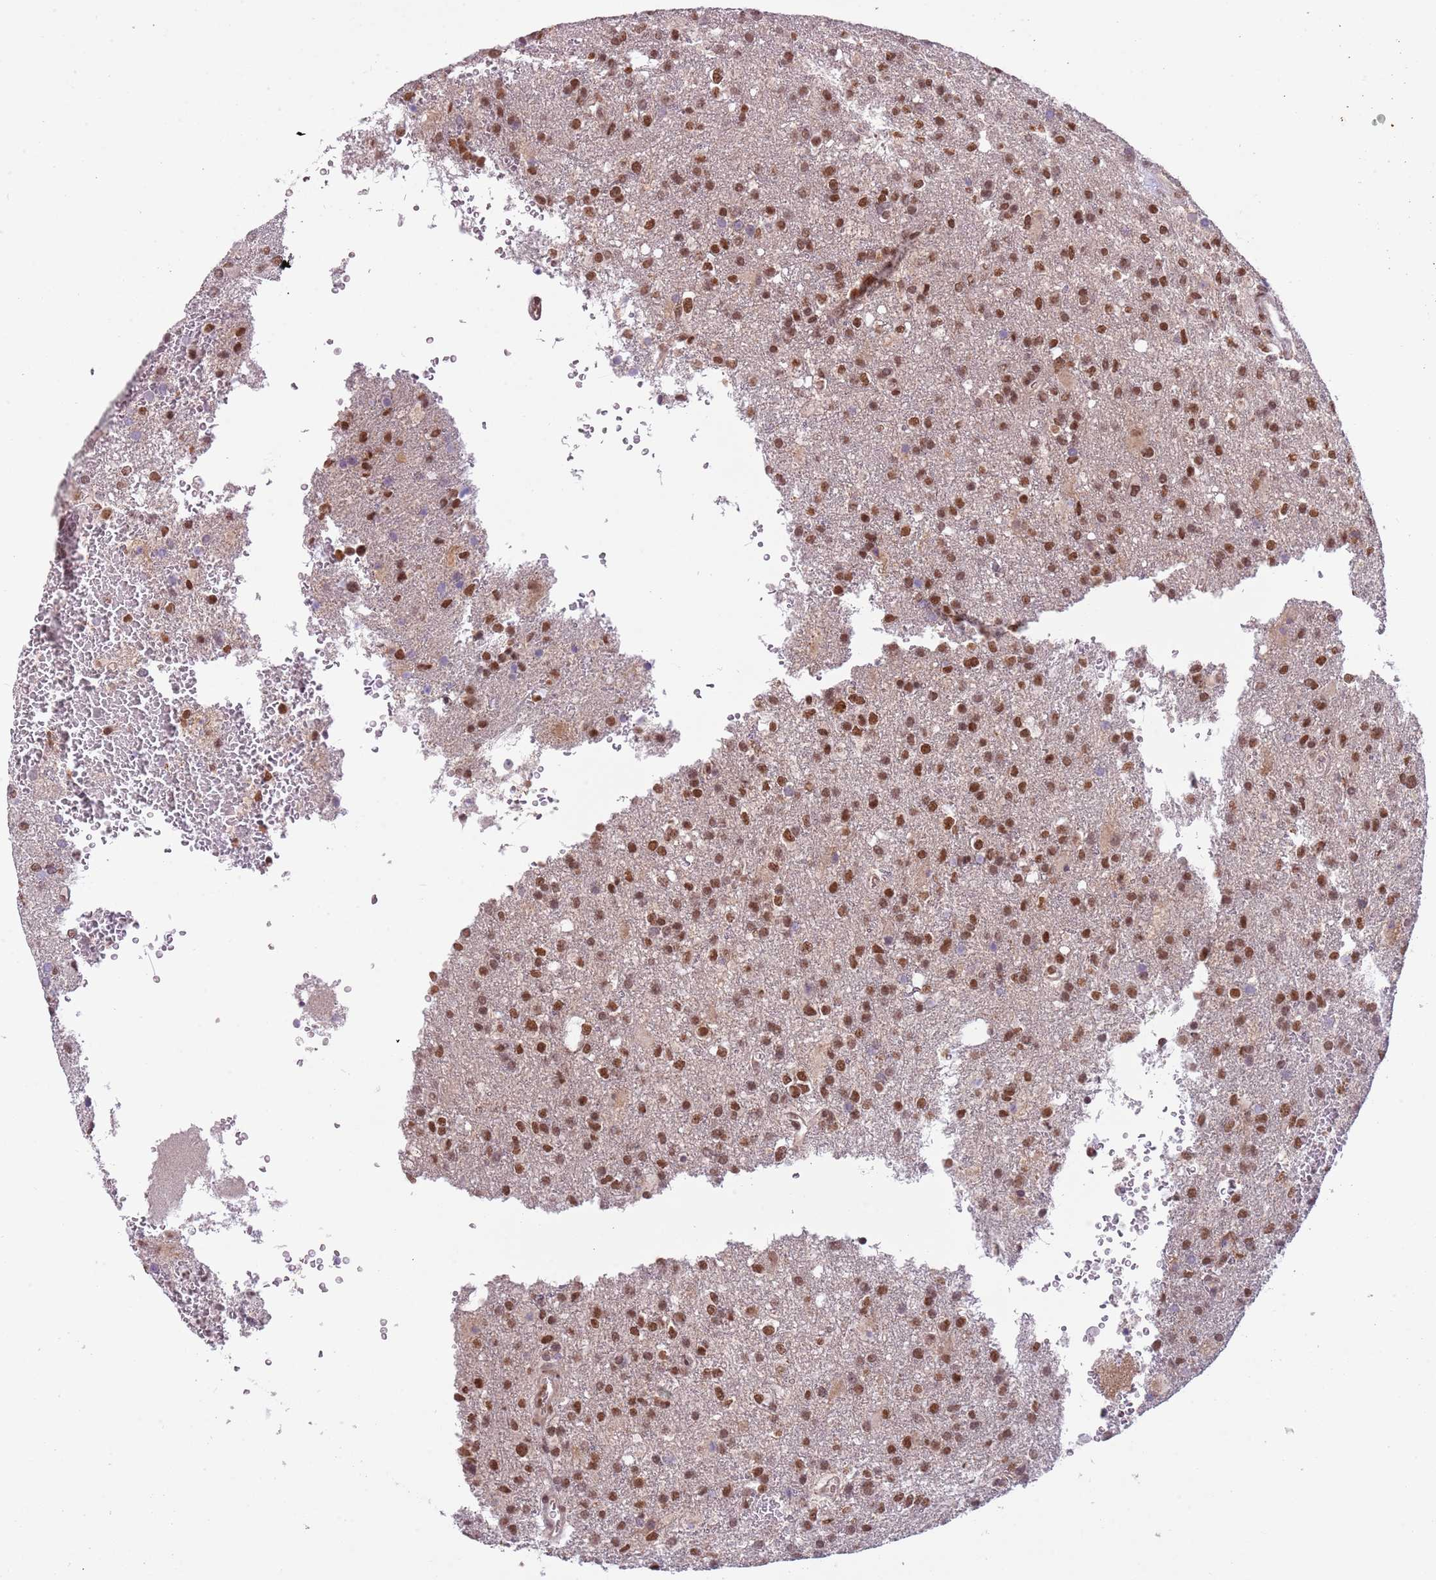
{"staining": {"intensity": "strong", "quantity": ">75%", "location": "nuclear"}, "tissue": "glioma", "cell_type": "Tumor cells", "image_type": "cancer", "snomed": [{"axis": "morphology", "description": "Glioma, malignant, High grade"}, {"axis": "topography", "description": "Brain"}], "caption": "Glioma tissue reveals strong nuclear positivity in about >75% of tumor cells", "gene": "FAM120AOS", "patient": {"sex": "female", "age": 74}}